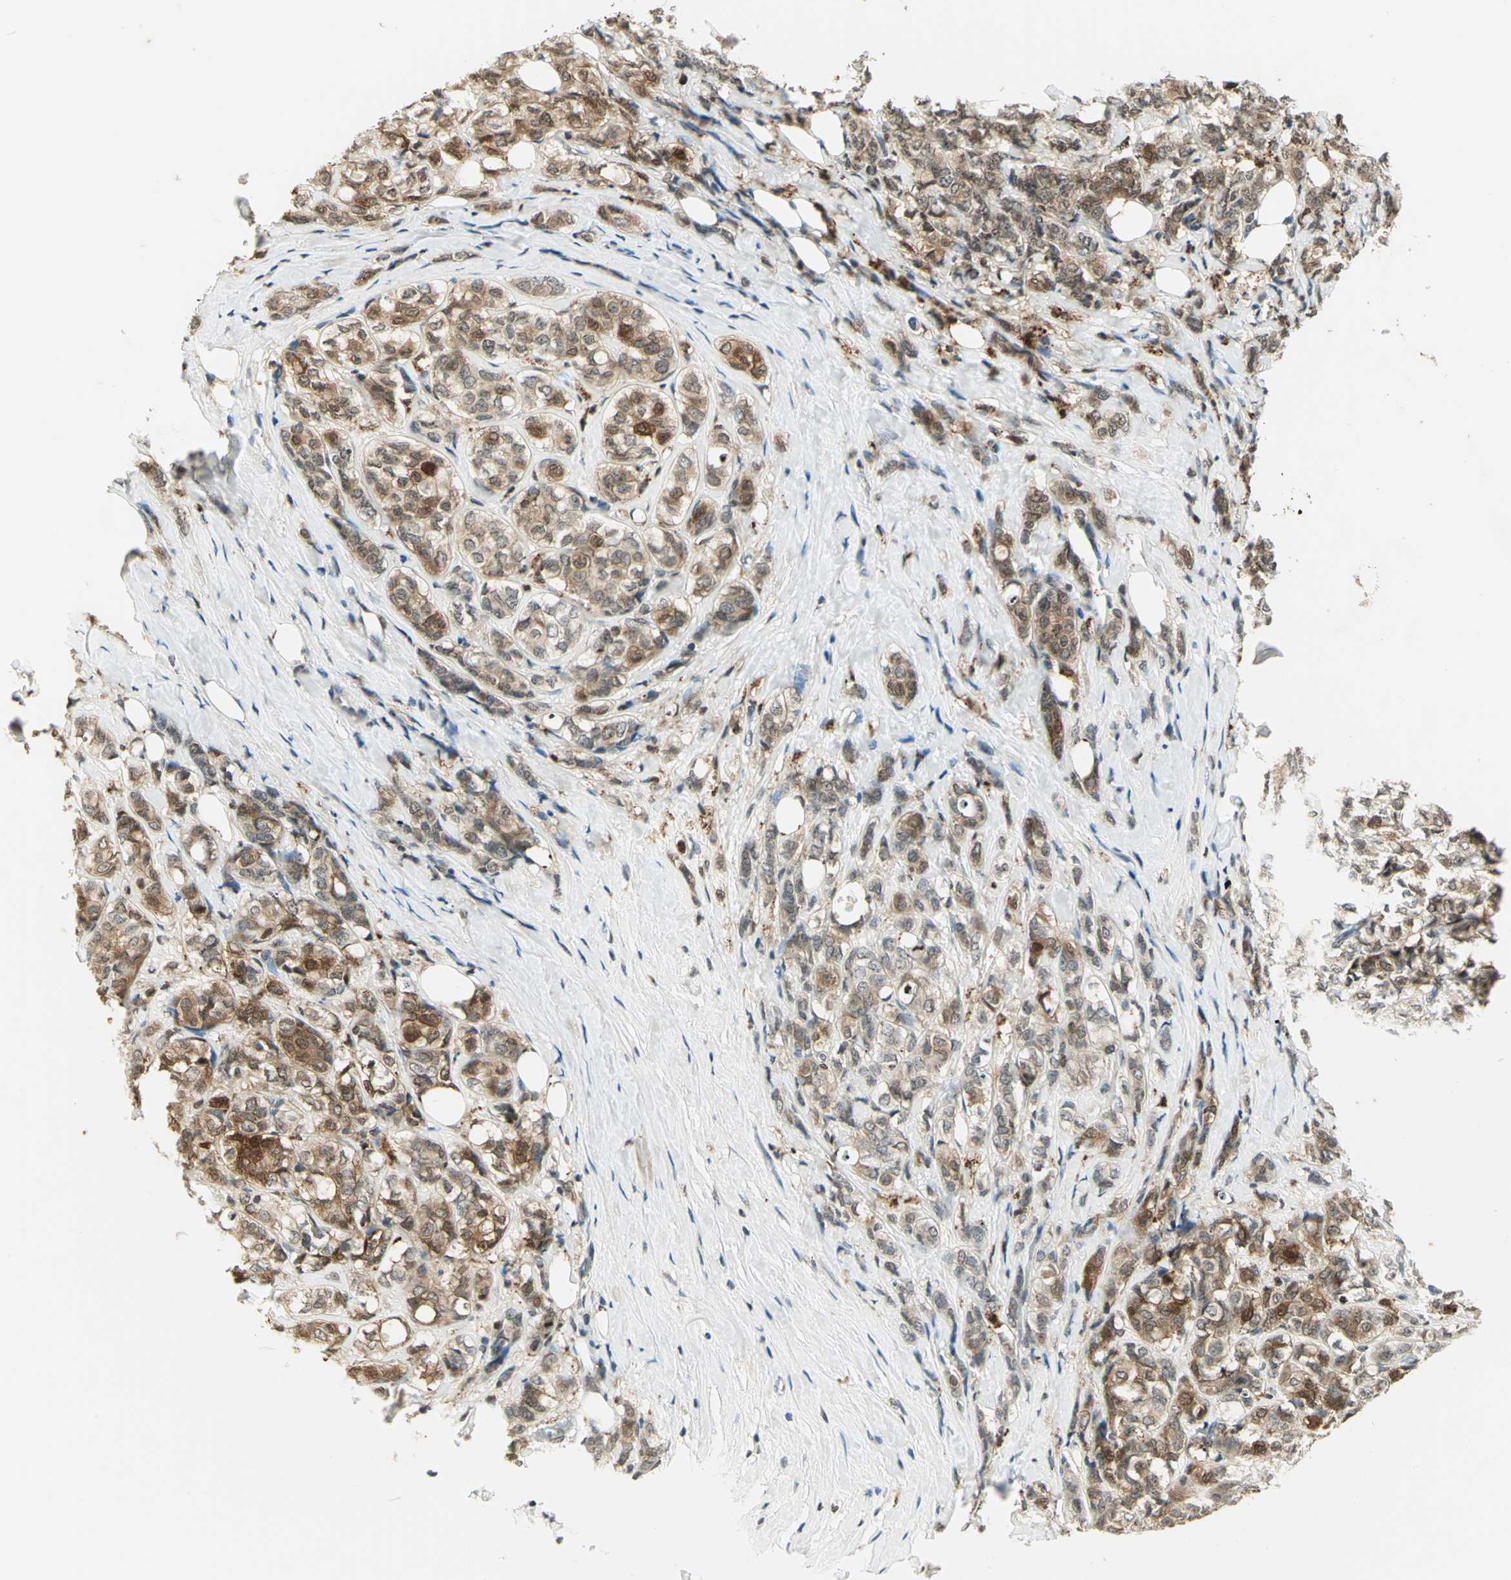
{"staining": {"intensity": "moderate", "quantity": ">75%", "location": "cytoplasmic/membranous,nuclear"}, "tissue": "breast cancer", "cell_type": "Tumor cells", "image_type": "cancer", "snomed": [{"axis": "morphology", "description": "Lobular carcinoma"}, {"axis": "topography", "description": "Breast"}], "caption": "Brown immunohistochemical staining in breast lobular carcinoma displays moderate cytoplasmic/membranous and nuclear expression in about >75% of tumor cells. The protein of interest is shown in brown color, while the nuclei are stained blue.", "gene": "LGALS3", "patient": {"sex": "female", "age": 60}}